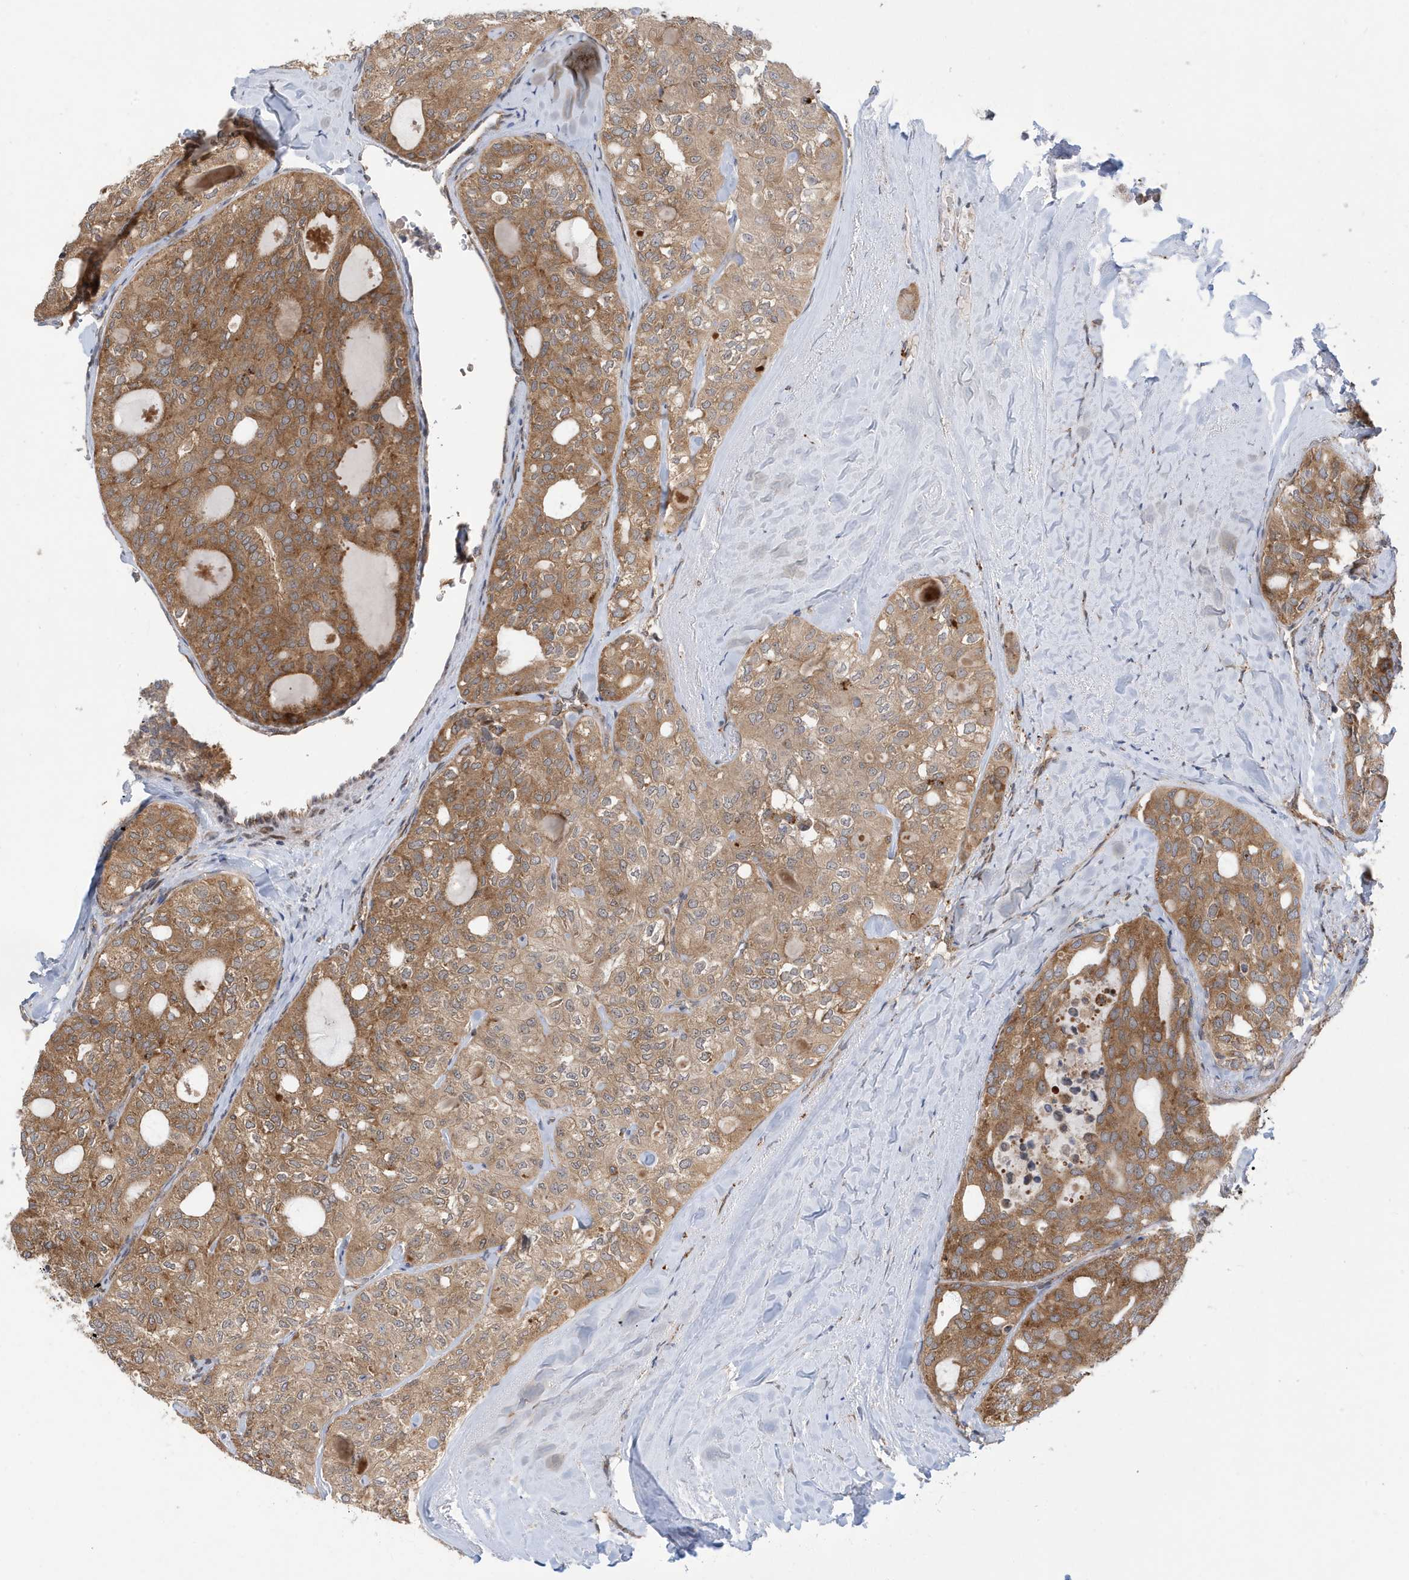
{"staining": {"intensity": "moderate", "quantity": ">75%", "location": "cytoplasmic/membranous"}, "tissue": "thyroid cancer", "cell_type": "Tumor cells", "image_type": "cancer", "snomed": [{"axis": "morphology", "description": "Follicular adenoma carcinoma, NOS"}, {"axis": "topography", "description": "Thyroid gland"}], "caption": "DAB immunohistochemical staining of thyroid cancer (follicular adenoma carcinoma) reveals moderate cytoplasmic/membranous protein expression in approximately >75% of tumor cells.", "gene": "ZNF507", "patient": {"sex": "male", "age": 75}}